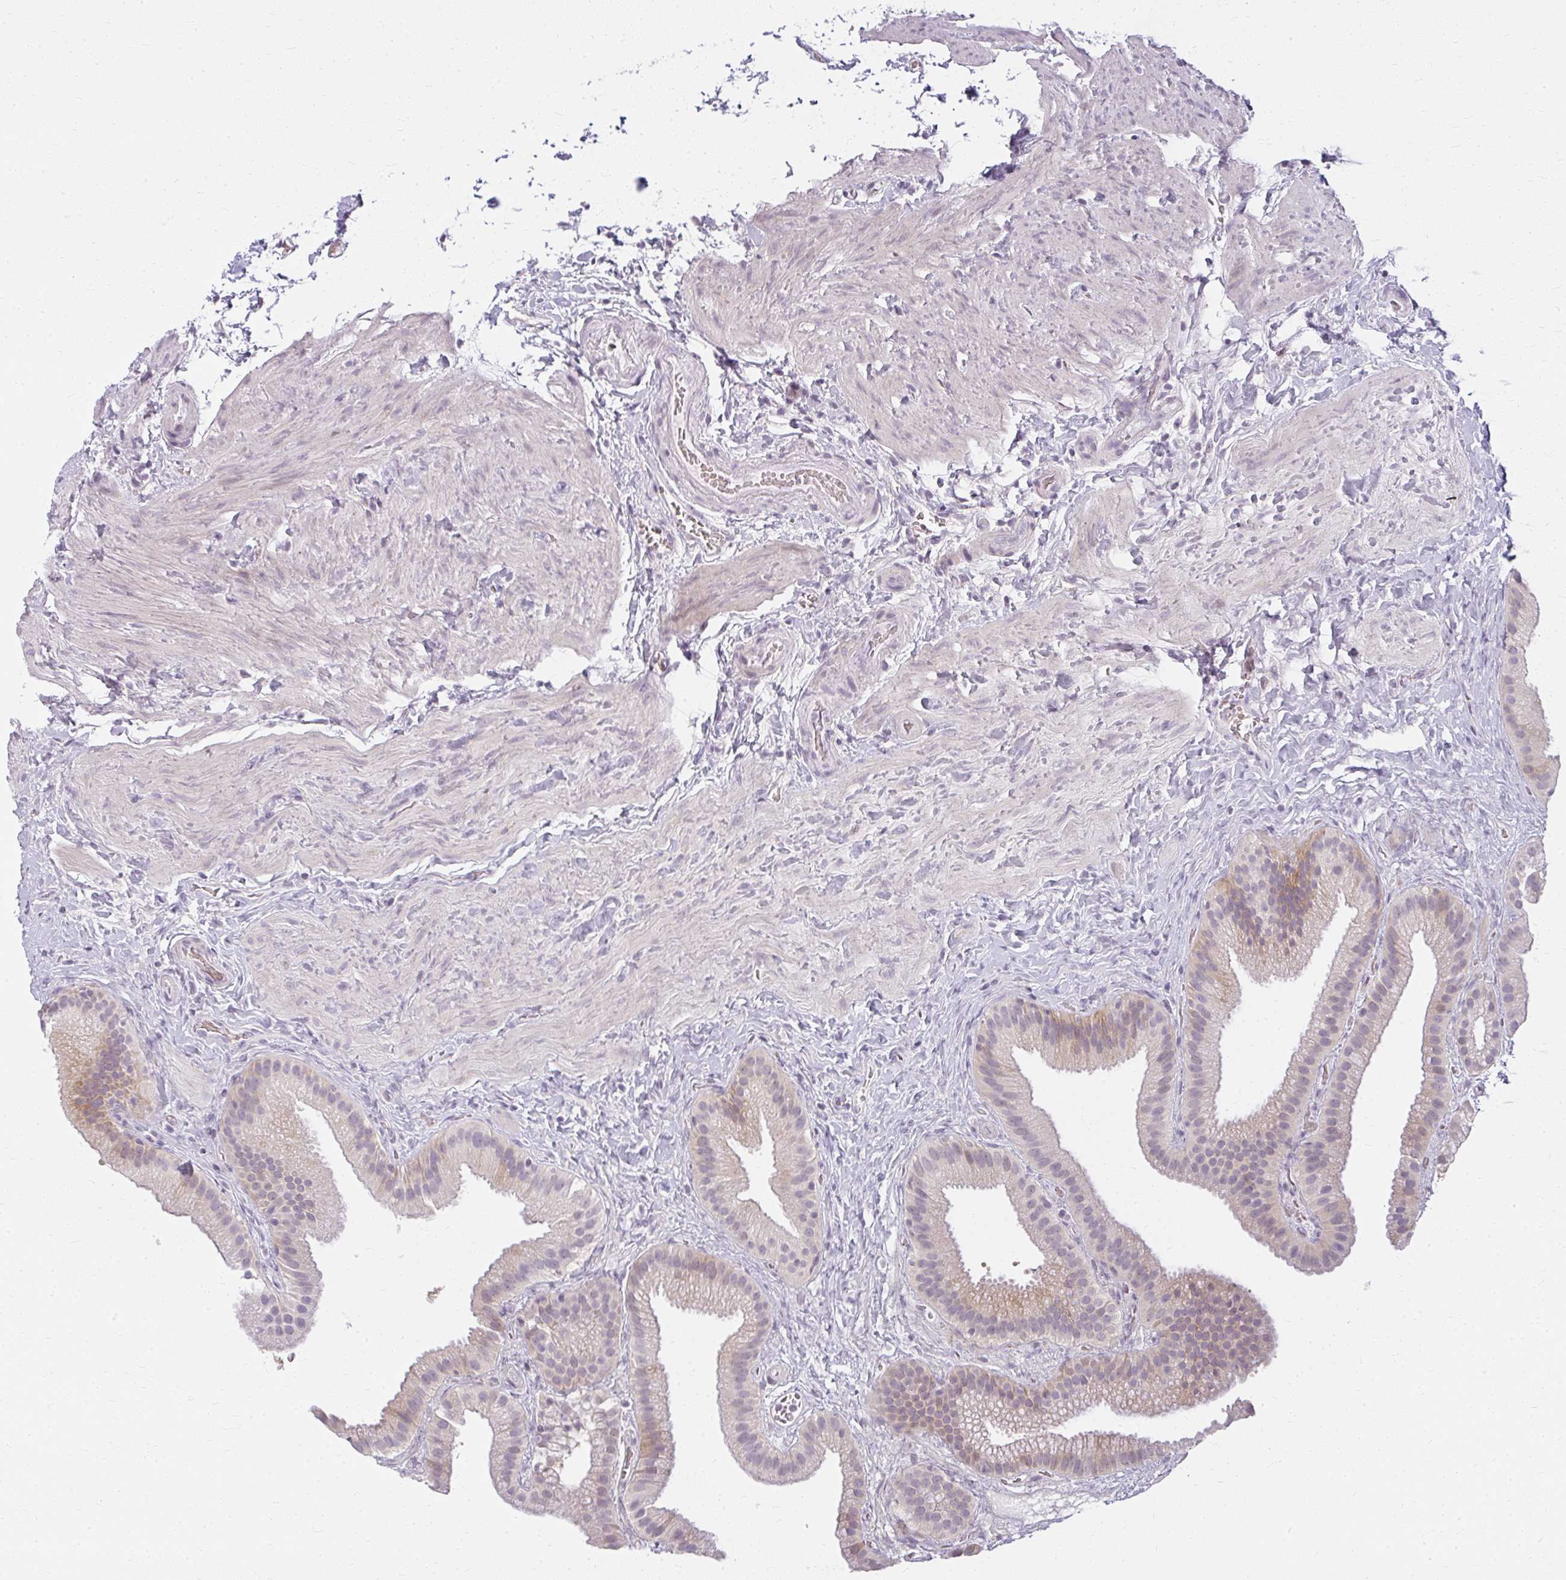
{"staining": {"intensity": "weak", "quantity": "<25%", "location": "cytoplasmic/membranous"}, "tissue": "gallbladder", "cell_type": "Glandular cells", "image_type": "normal", "snomed": [{"axis": "morphology", "description": "Normal tissue, NOS"}, {"axis": "topography", "description": "Gallbladder"}], "caption": "Immunohistochemistry micrograph of benign gallbladder: gallbladder stained with DAB (3,3'-diaminobenzidine) shows no significant protein positivity in glandular cells.", "gene": "ZFYVE26", "patient": {"sex": "female", "age": 63}}